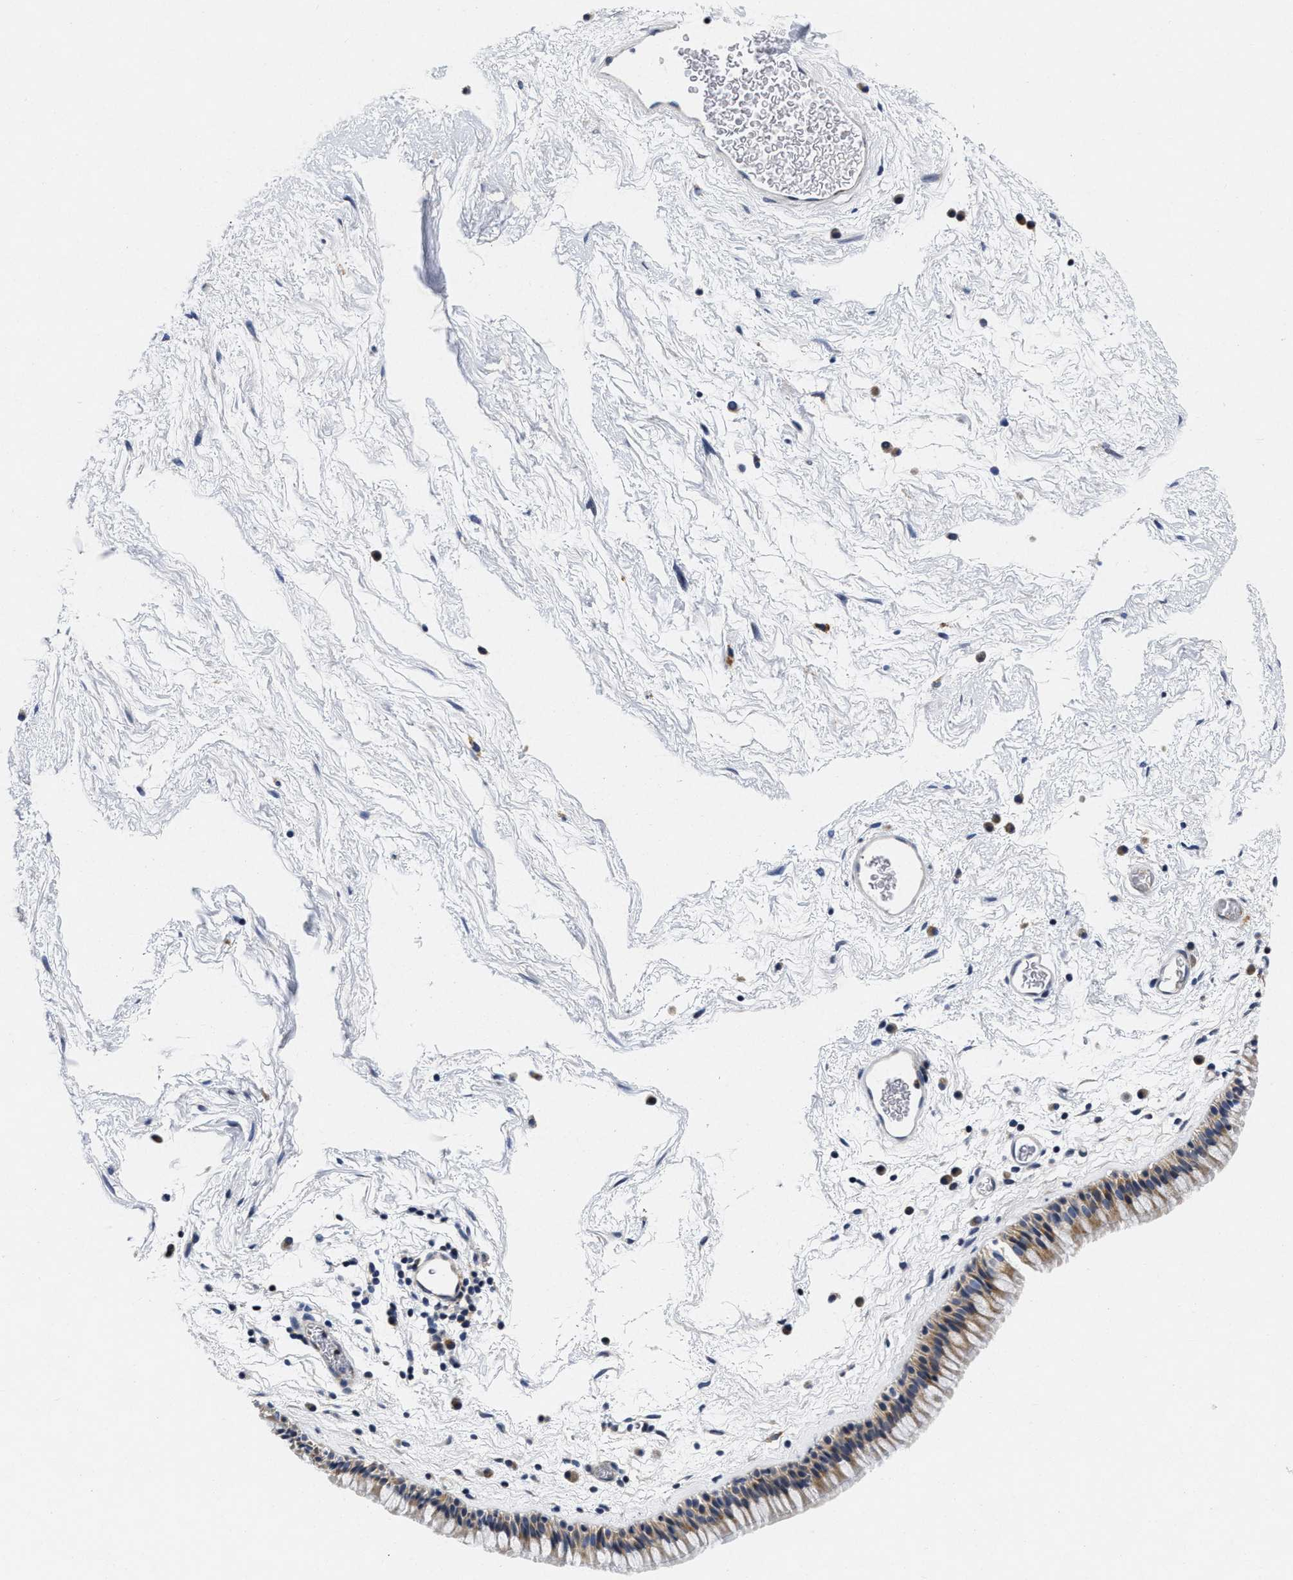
{"staining": {"intensity": "moderate", "quantity": ">75%", "location": "cytoplasmic/membranous"}, "tissue": "nasopharynx", "cell_type": "Respiratory epithelial cells", "image_type": "normal", "snomed": [{"axis": "morphology", "description": "Normal tissue, NOS"}, {"axis": "morphology", "description": "Inflammation, NOS"}, {"axis": "topography", "description": "Nasopharynx"}], "caption": "A high-resolution histopathology image shows immunohistochemistry (IHC) staining of benign nasopharynx, which exhibits moderate cytoplasmic/membranous staining in approximately >75% of respiratory epithelial cells. The protein of interest is stained brown, and the nuclei are stained in blue (DAB IHC with brightfield microscopy, high magnification).", "gene": "LAD1", "patient": {"sex": "male", "age": 48}}